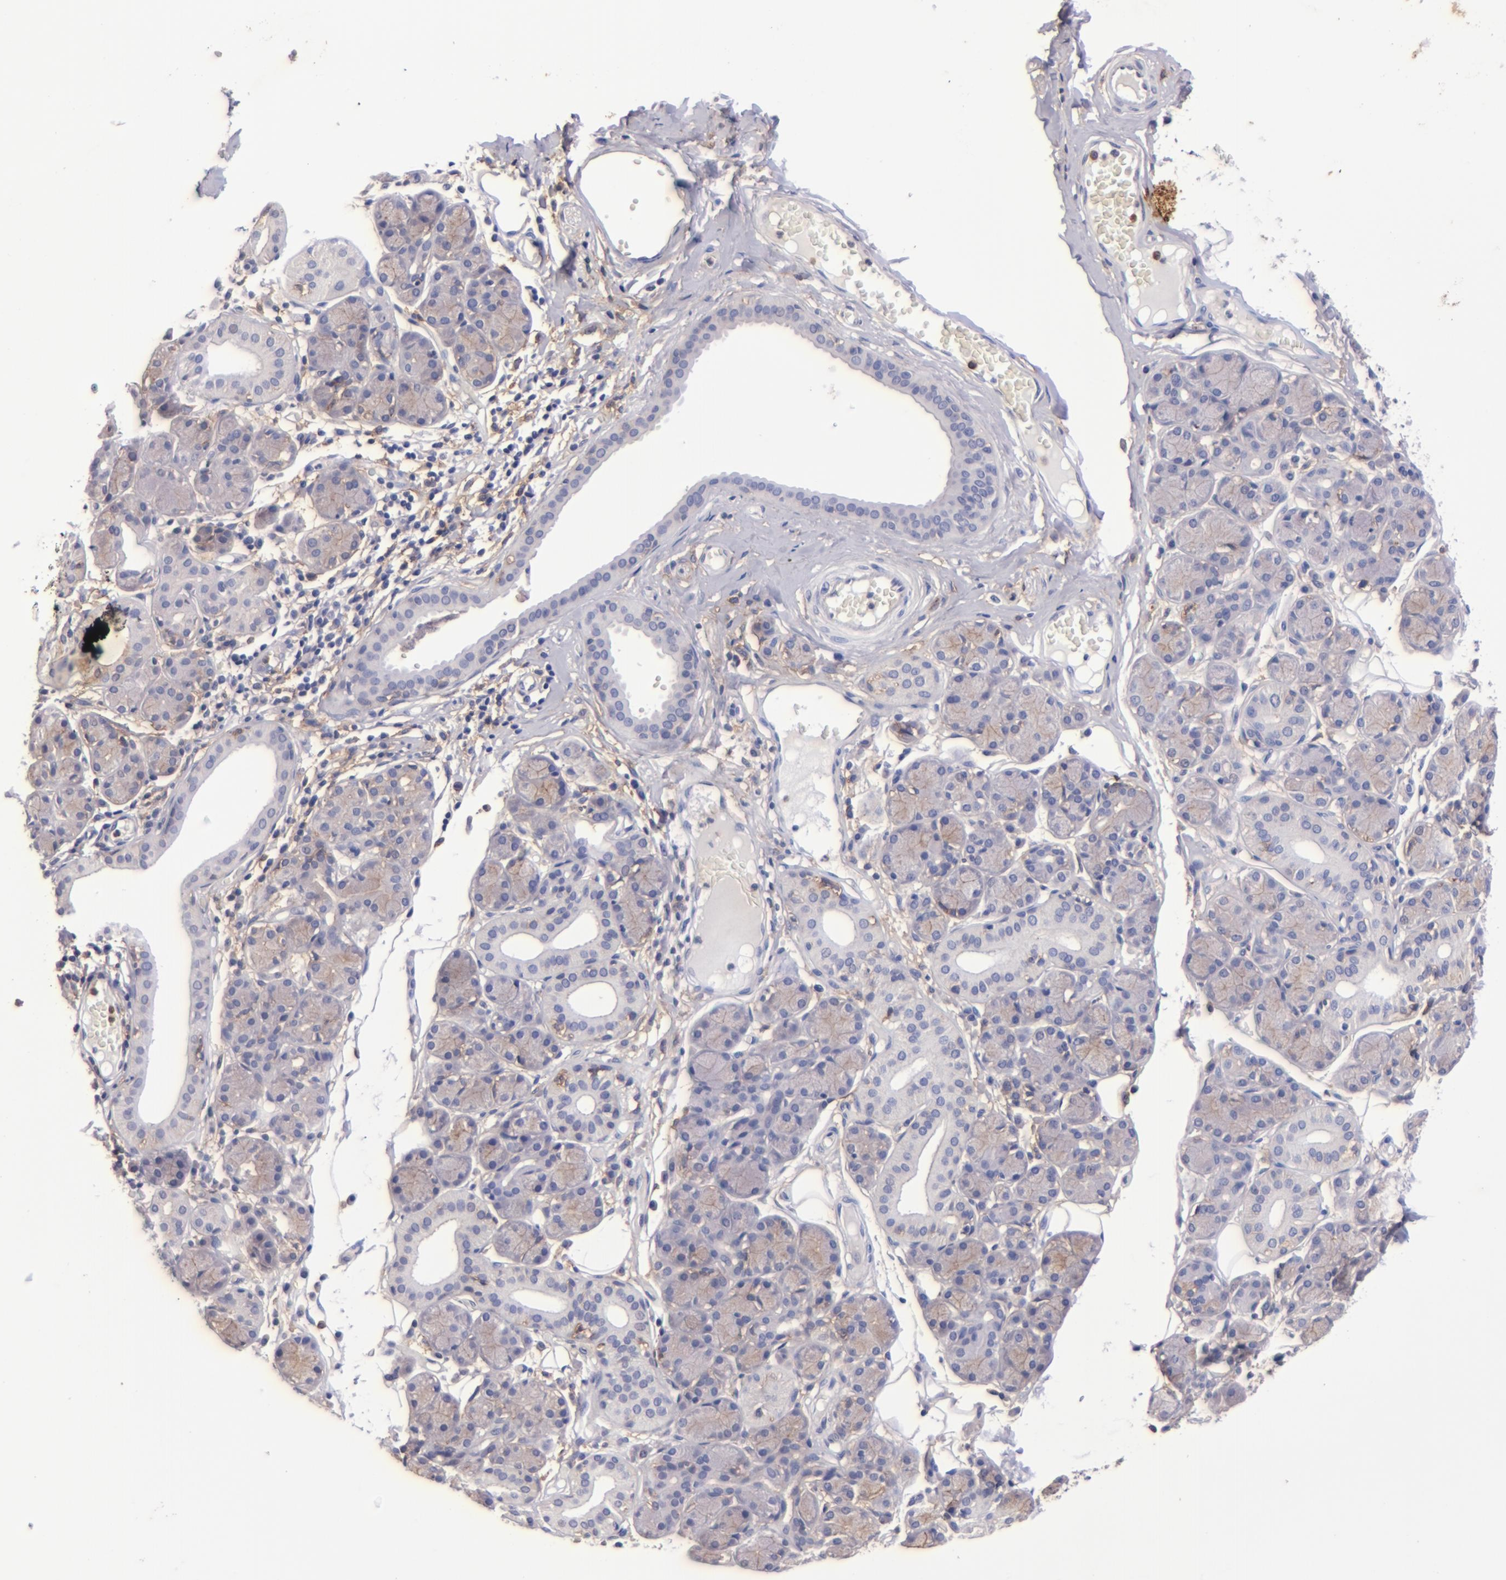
{"staining": {"intensity": "weak", "quantity": "25%-75%", "location": "cytoplasmic/membranous"}, "tissue": "salivary gland", "cell_type": "Glandular cells", "image_type": "normal", "snomed": [{"axis": "morphology", "description": "Normal tissue, NOS"}, {"axis": "topography", "description": "Salivary gland"}], "caption": "Immunohistochemistry (IHC) histopathology image of normal salivary gland stained for a protein (brown), which shows low levels of weak cytoplasmic/membranous expression in about 25%-75% of glandular cells.", "gene": "SIRPA", "patient": {"sex": "male", "age": 54}}